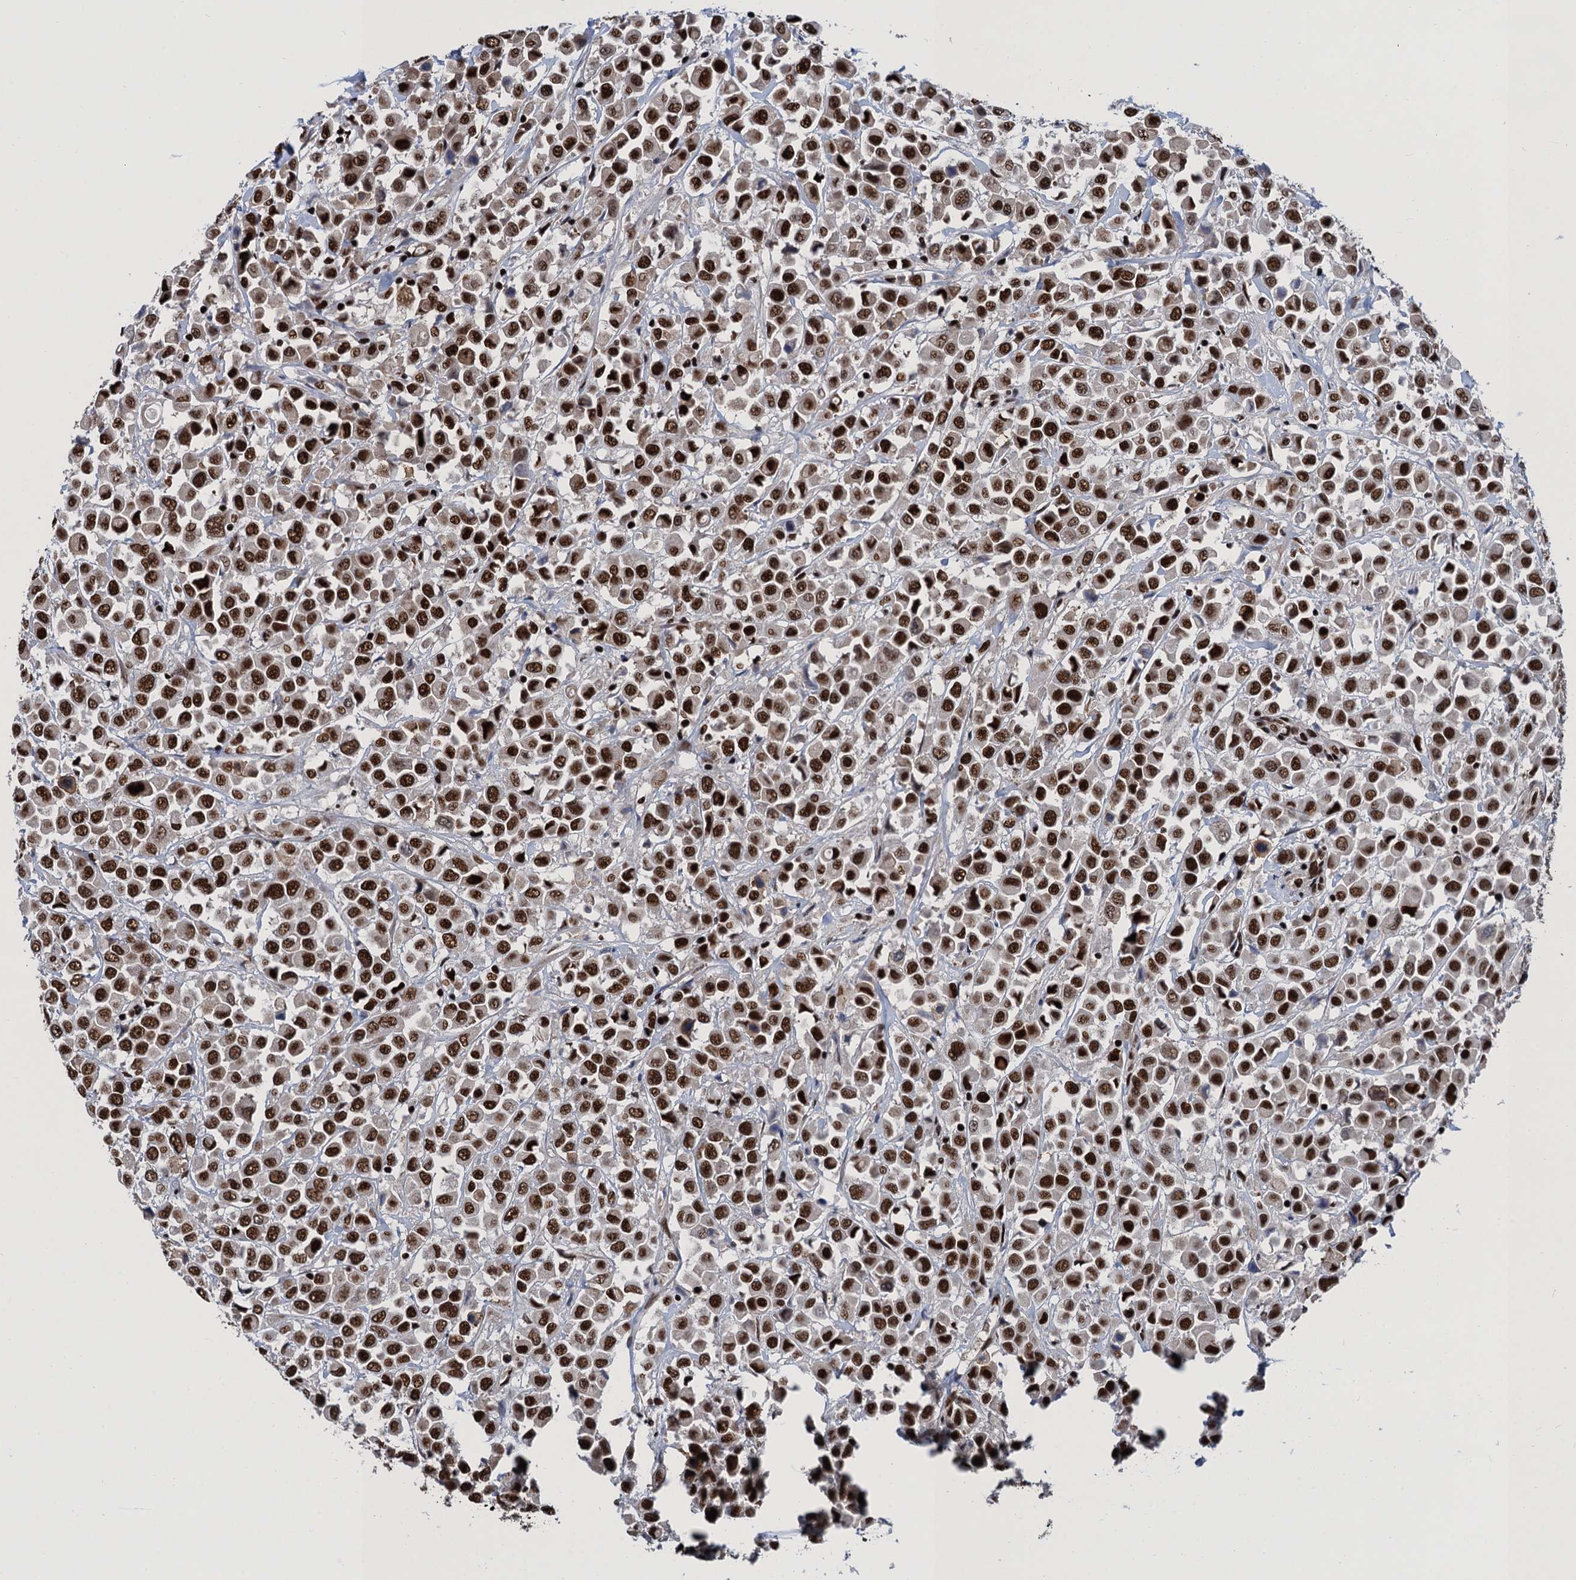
{"staining": {"intensity": "strong", "quantity": ">75%", "location": "nuclear"}, "tissue": "breast cancer", "cell_type": "Tumor cells", "image_type": "cancer", "snomed": [{"axis": "morphology", "description": "Duct carcinoma"}, {"axis": "topography", "description": "Breast"}], "caption": "Immunohistochemical staining of human breast infiltrating ductal carcinoma exhibits high levels of strong nuclear protein staining in approximately >75% of tumor cells.", "gene": "PPP4R1", "patient": {"sex": "female", "age": 61}}